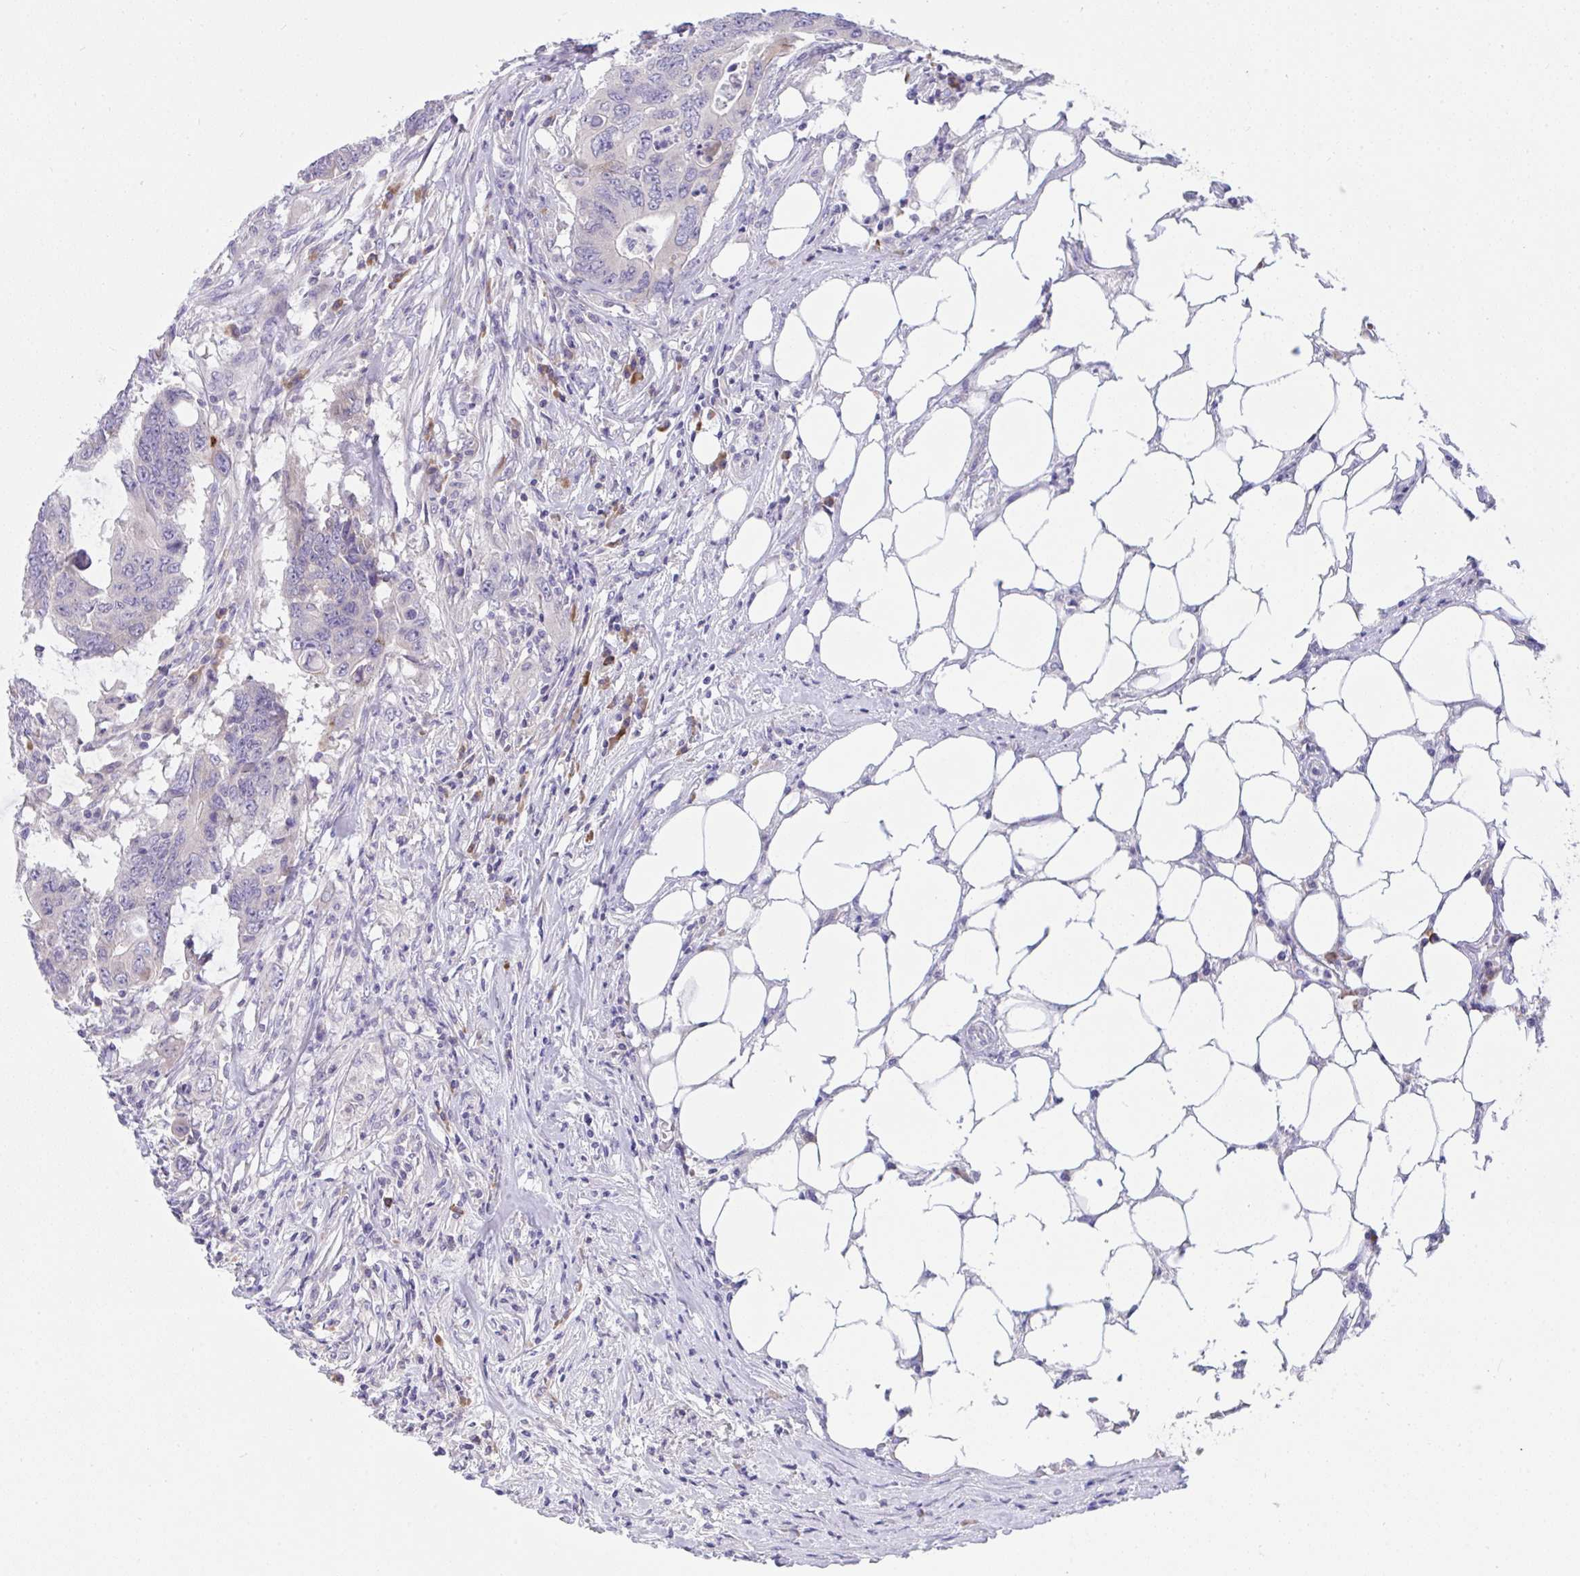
{"staining": {"intensity": "negative", "quantity": "none", "location": "none"}, "tissue": "colorectal cancer", "cell_type": "Tumor cells", "image_type": "cancer", "snomed": [{"axis": "morphology", "description": "Adenocarcinoma, NOS"}, {"axis": "topography", "description": "Colon"}], "caption": "Colorectal adenocarcinoma was stained to show a protein in brown. There is no significant positivity in tumor cells. (Brightfield microscopy of DAB (3,3'-diaminobenzidine) immunohistochemistry at high magnification).", "gene": "TMEM41A", "patient": {"sex": "male", "age": 71}}